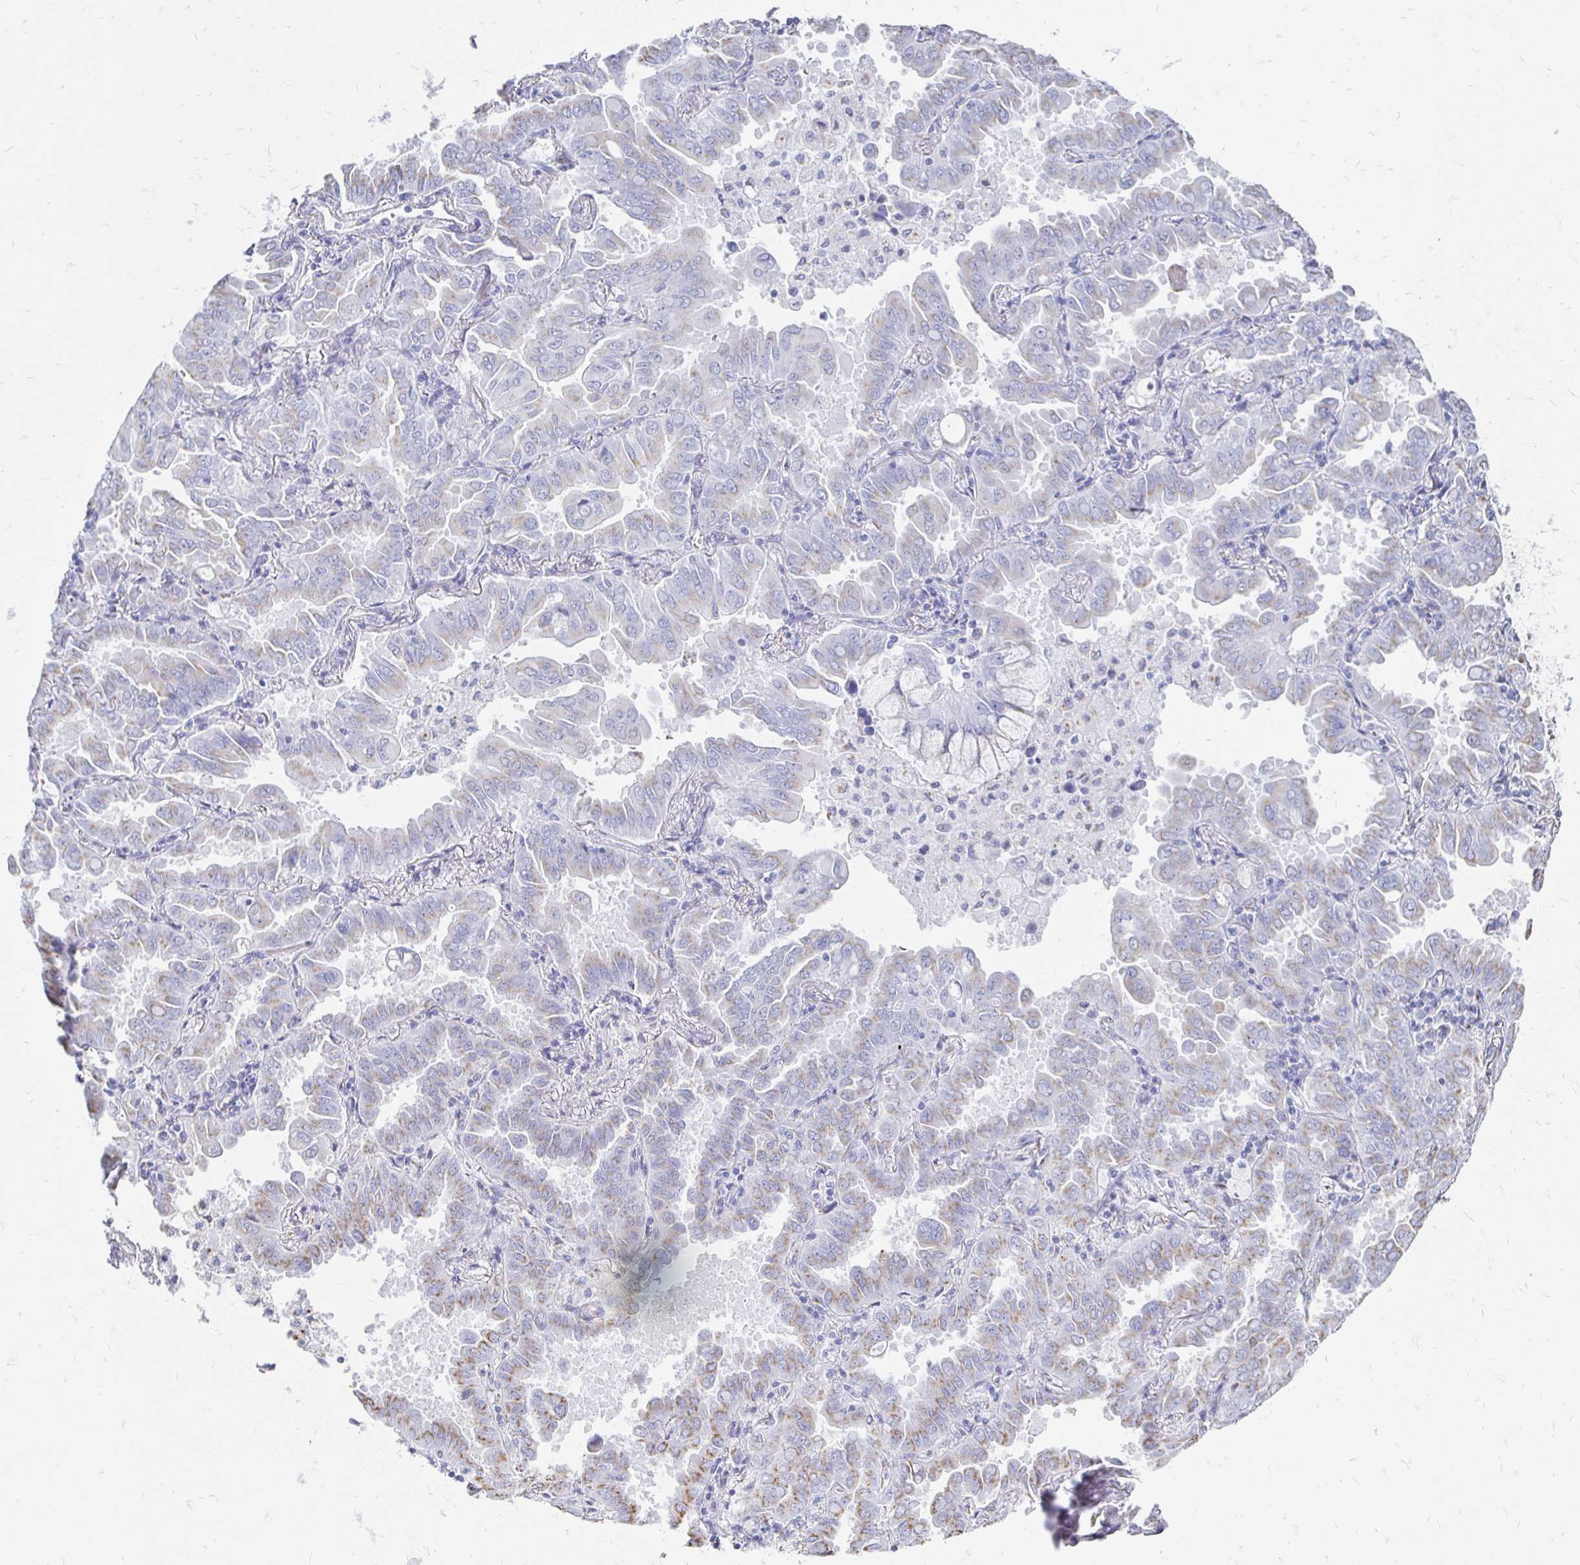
{"staining": {"intensity": "weak", "quantity": "25%-75%", "location": "cytoplasmic/membranous"}, "tissue": "lung cancer", "cell_type": "Tumor cells", "image_type": "cancer", "snomed": [{"axis": "morphology", "description": "Adenocarcinoma, NOS"}, {"axis": "topography", "description": "Lung"}], "caption": "This image shows lung cancer (adenocarcinoma) stained with immunohistochemistry to label a protein in brown. The cytoplasmic/membranous of tumor cells show weak positivity for the protein. Nuclei are counter-stained blue.", "gene": "PAGE4", "patient": {"sex": "male", "age": 64}}